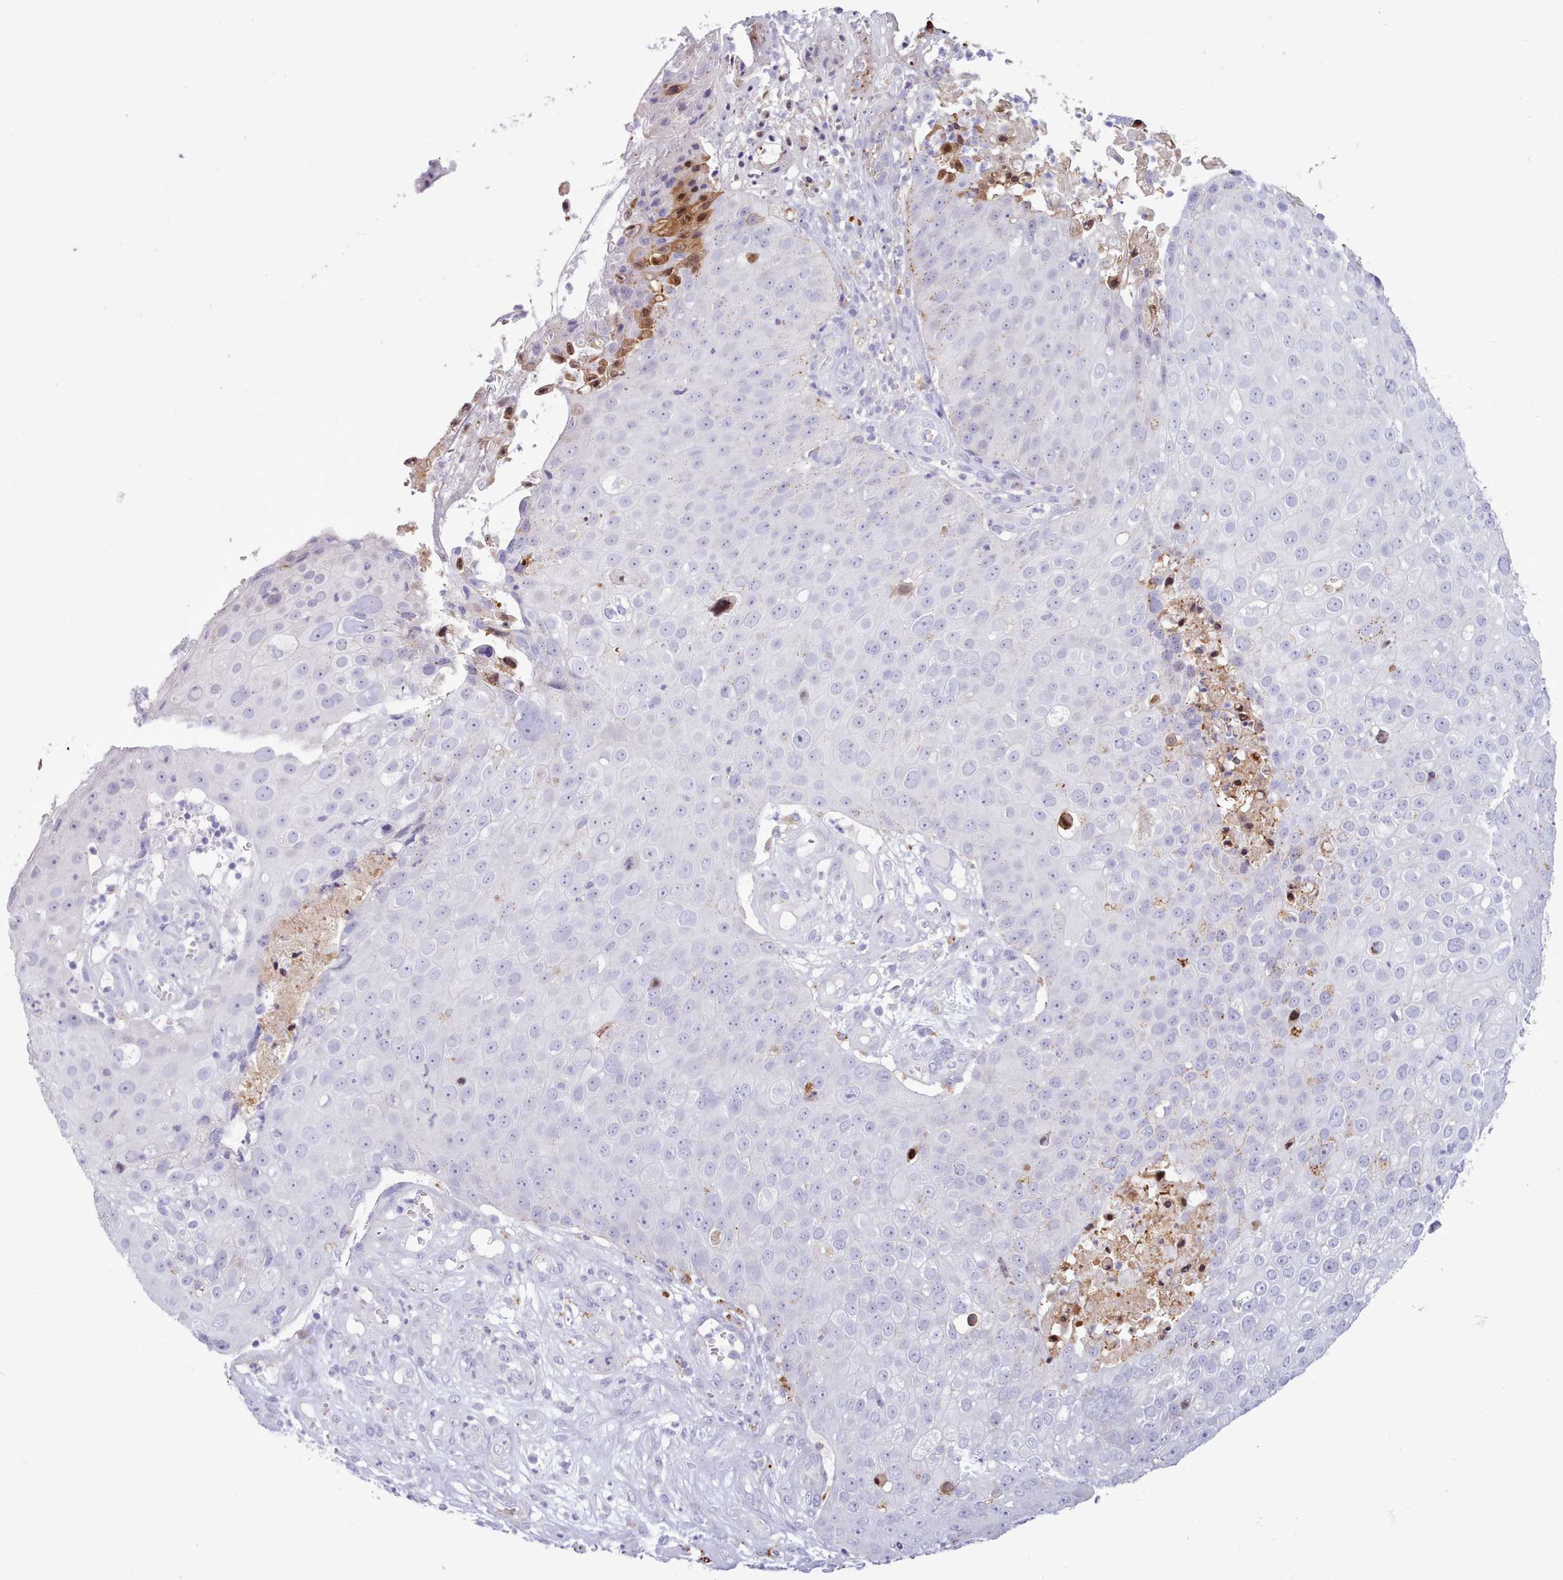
{"staining": {"intensity": "negative", "quantity": "none", "location": "none"}, "tissue": "skin cancer", "cell_type": "Tumor cells", "image_type": "cancer", "snomed": [{"axis": "morphology", "description": "Squamous cell carcinoma, NOS"}, {"axis": "topography", "description": "Skin"}], "caption": "Tumor cells show no significant protein expression in skin squamous cell carcinoma.", "gene": "SRD5A1", "patient": {"sex": "male", "age": 71}}